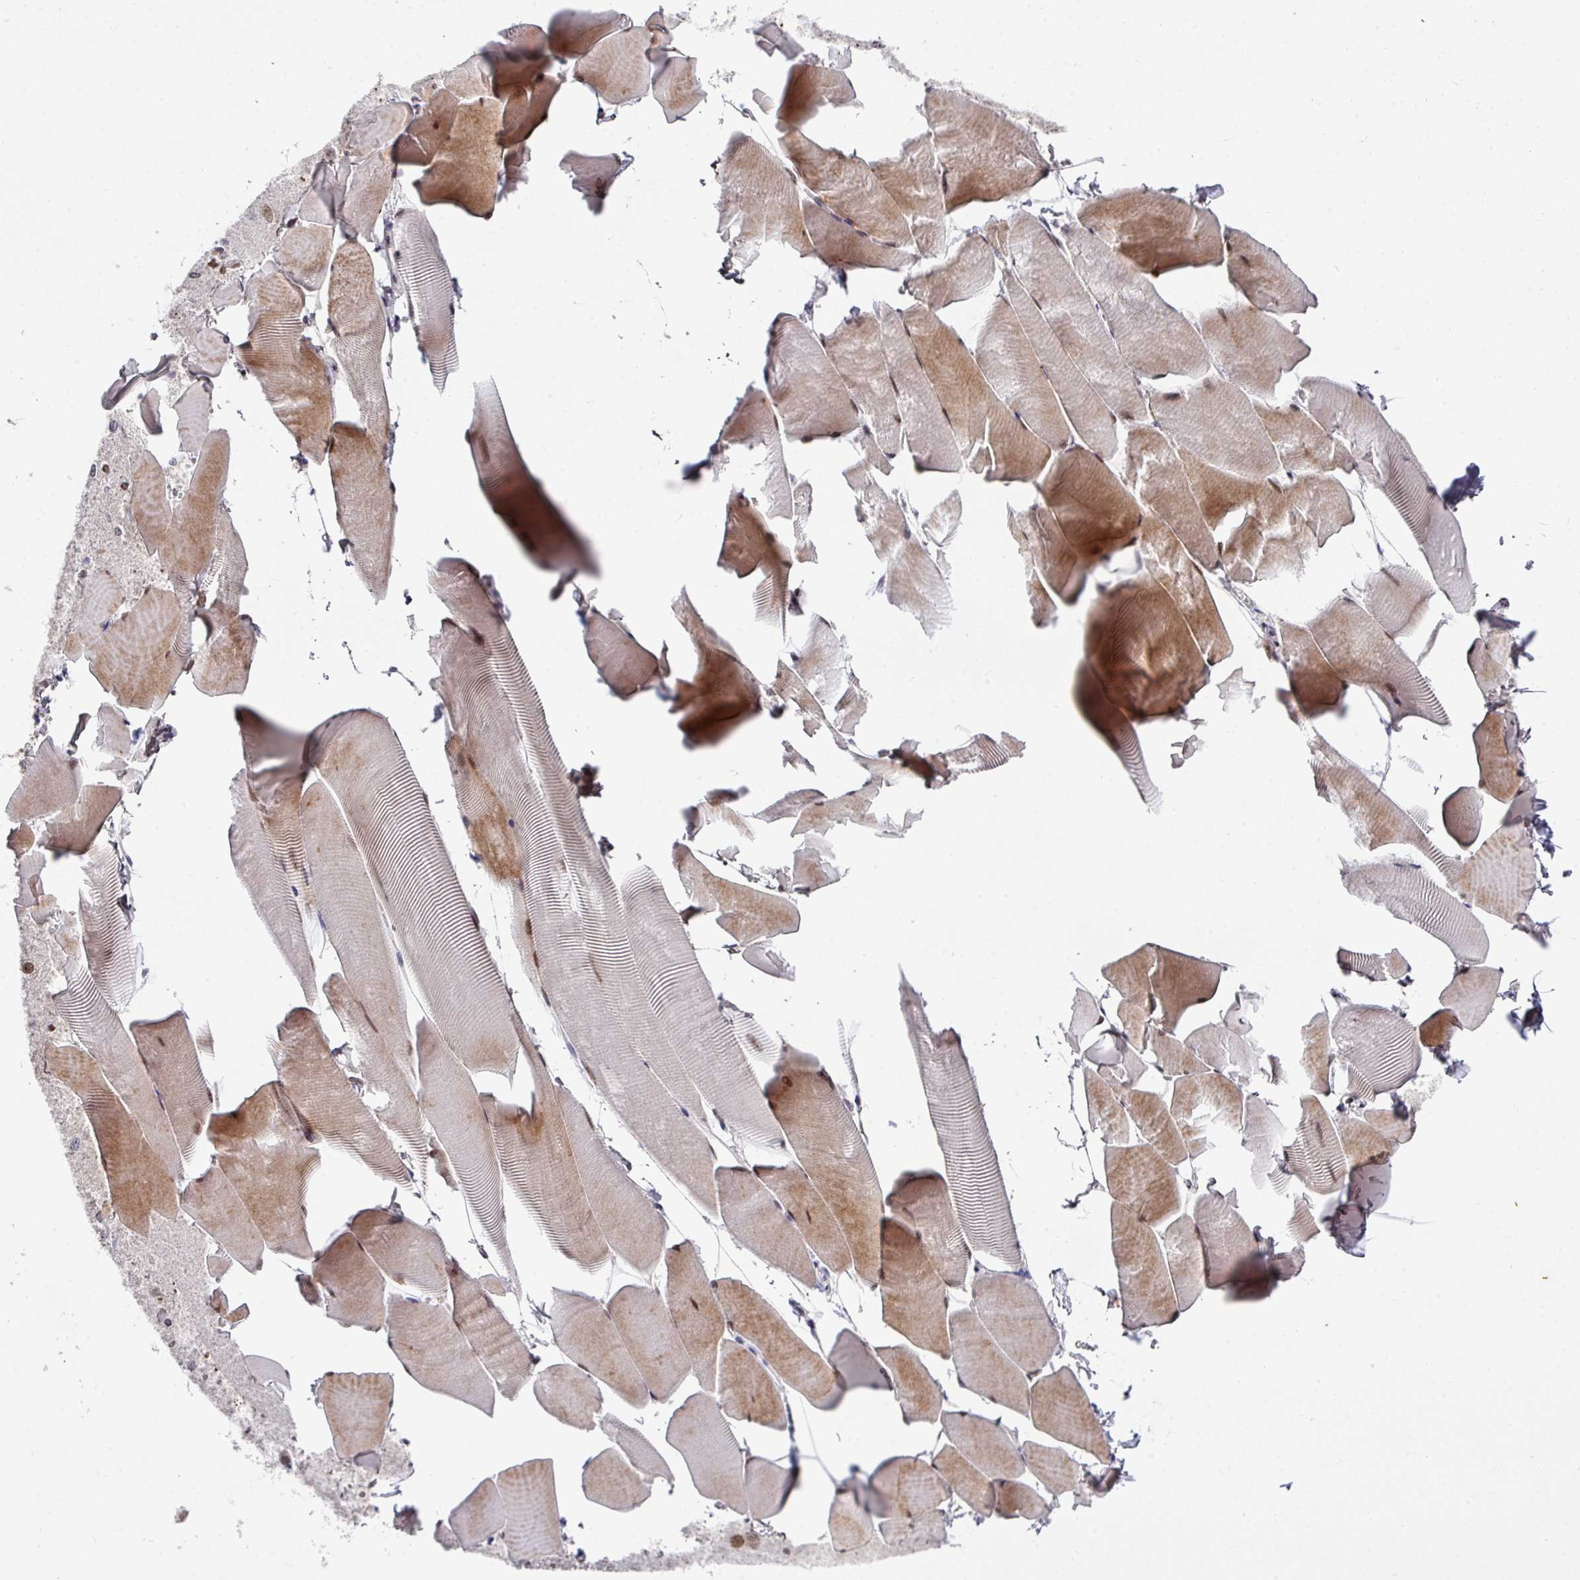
{"staining": {"intensity": "moderate", "quantity": ">75%", "location": "cytoplasmic/membranous,nuclear"}, "tissue": "skeletal muscle", "cell_type": "Myocytes", "image_type": "normal", "snomed": [{"axis": "morphology", "description": "Normal tissue, NOS"}, {"axis": "topography", "description": "Skeletal muscle"}], "caption": "IHC (DAB) staining of unremarkable skeletal muscle displays moderate cytoplasmic/membranous,nuclear protein positivity in approximately >75% of myocytes. Nuclei are stained in blue.", "gene": "CBX7", "patient": {"sex": "male", "age": 25}}